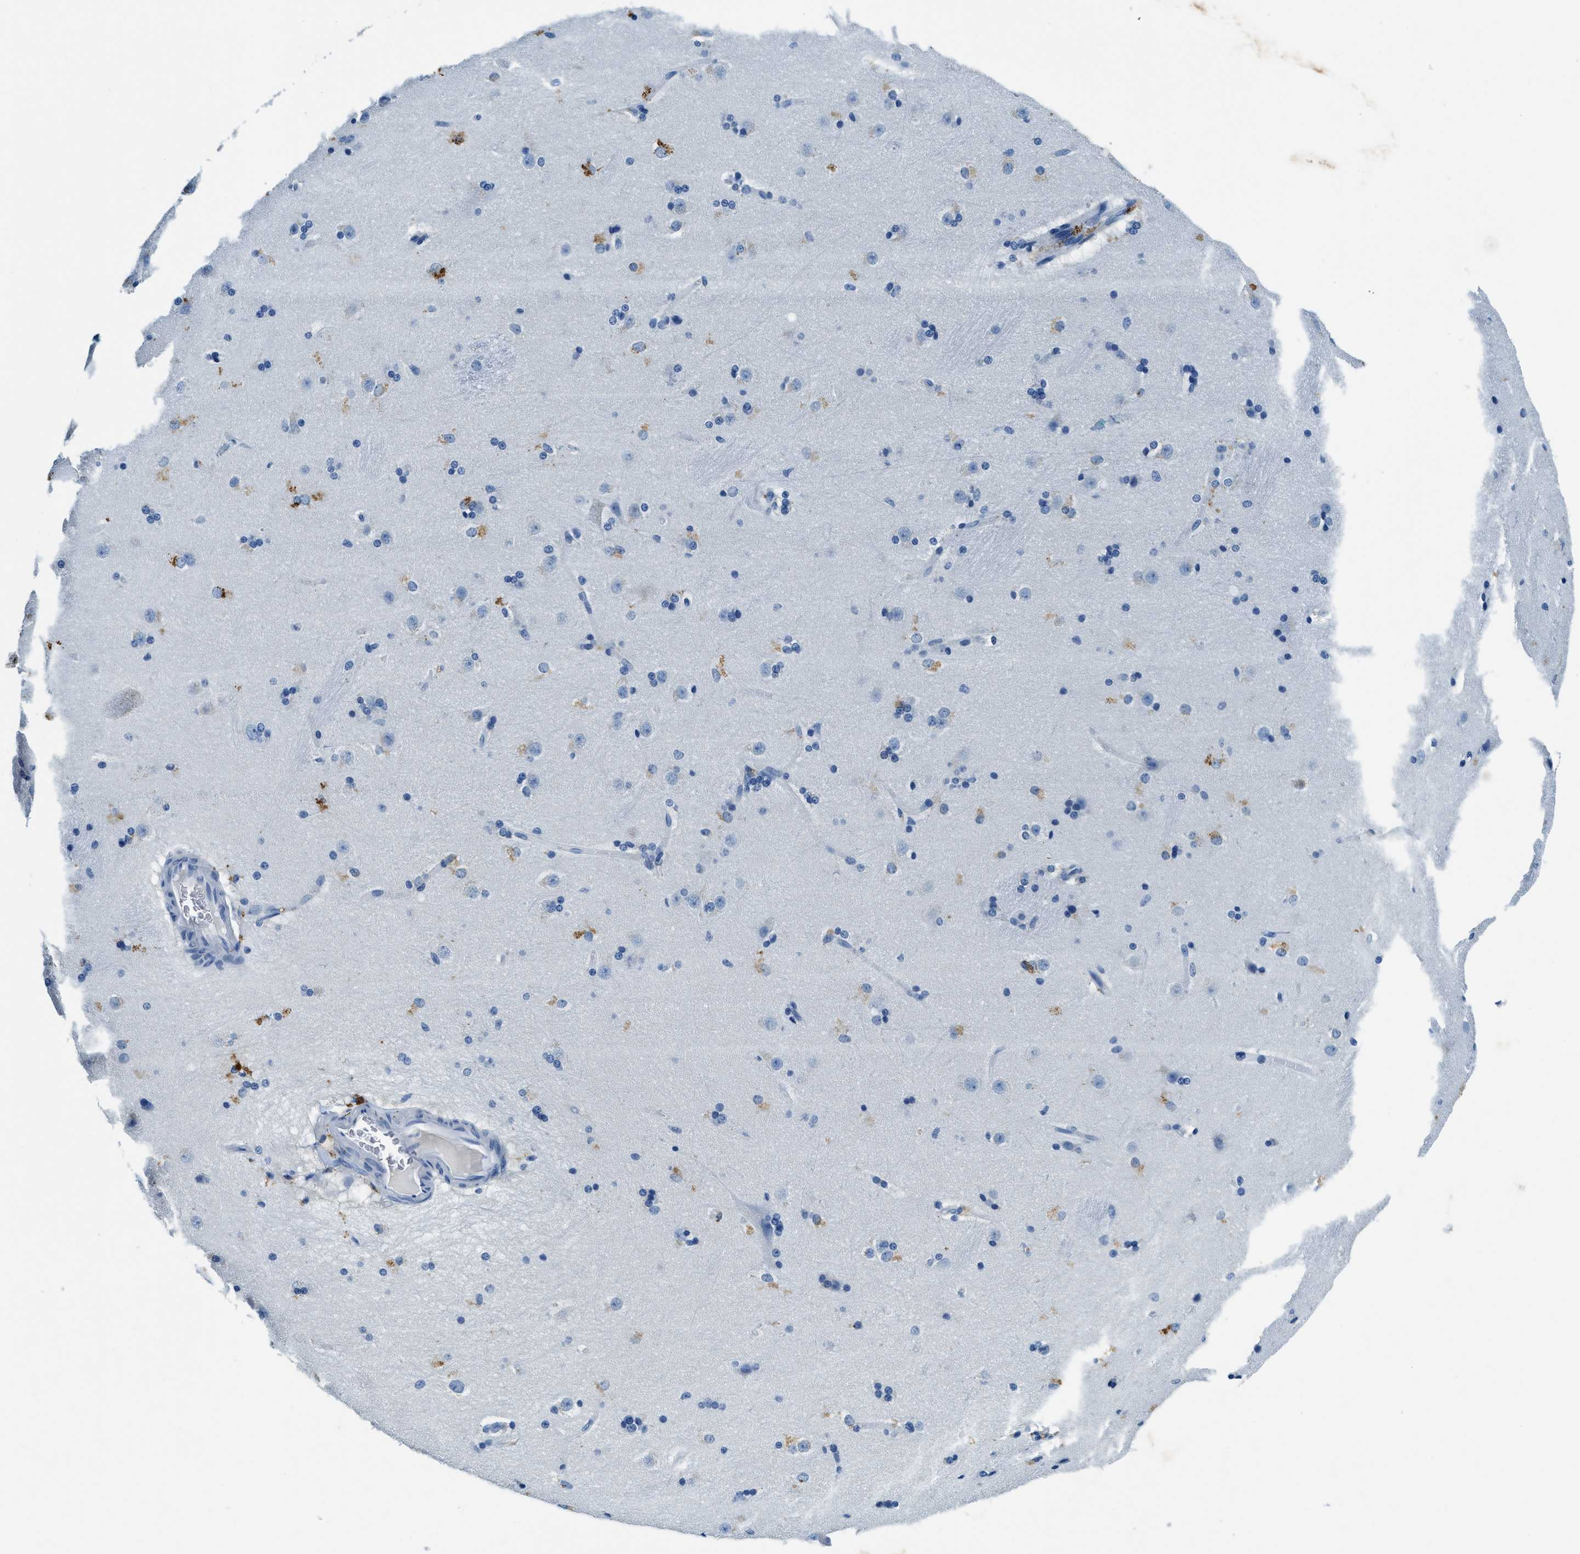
{"staining": {"intensity": "moderate", "quantity": "<25%", "location": "cytoplasmic/membranous"}, "tissue": "caudate", "cell_type": "Glial cells", "image_type": "normal", "snomed": [{"axis": "morphology", "description": "Normal tissue, NOS"}, {"axis": "topography", "description": "Lateral ventricle wall"}], "caption": "Glial cells demonstrate low levels of moderate cytoplasmic/membranous staining in about <25% of cells in benign human caudate. (Stains: DAB in brown, nuclei in blue, Microscopy: brightfield microscopy at high magnification).", "gene": "UBAC2", "patient": {"sex": "female", "age": 19}}